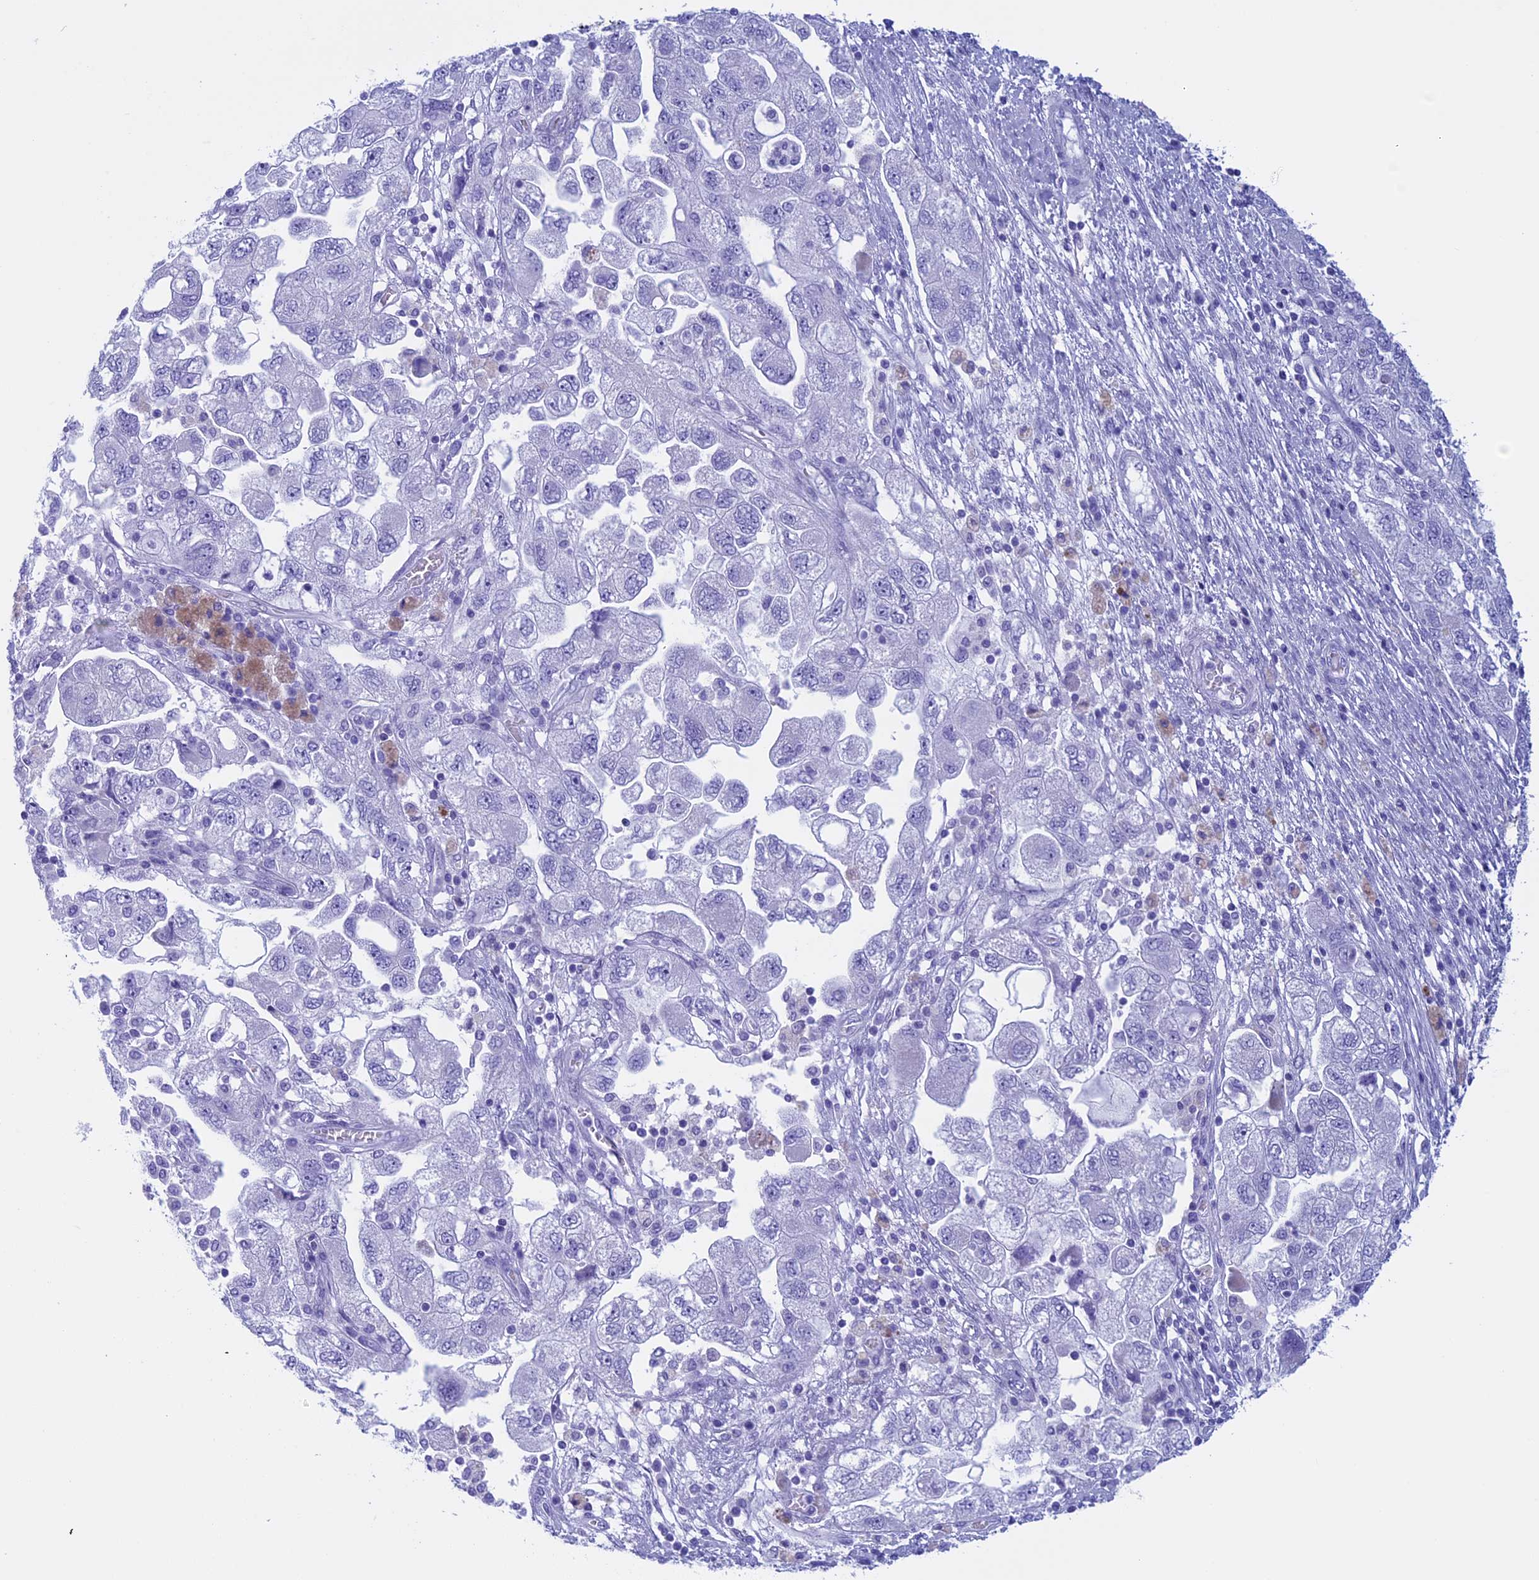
{"staining": {"intensity": "negative", "quantity": "none", "location": "none"}, "tissue": "ovarian cancer", "cell_type": "Tumor cells", "image_type": "cancer", "snomed": [{"axis": "morphology", "description": "Carcinoma, NOS"}, {"axis": "morphology", "description": "Cystadenocarcinoma, serous, NOS"}, {"axis": "topography", "description": "Ovary"}], "caption": "Immunohistochemical staining of human serous cystadenocarcinoma (ovarian) displays no significant staining in tumor cells. (DAB (3,3'-diaminobenzidine) IHC visualized using brightfield microscopy, high magnification).", "gene": "FAM169A", "patient": {"sex": "female", "age": 69}}